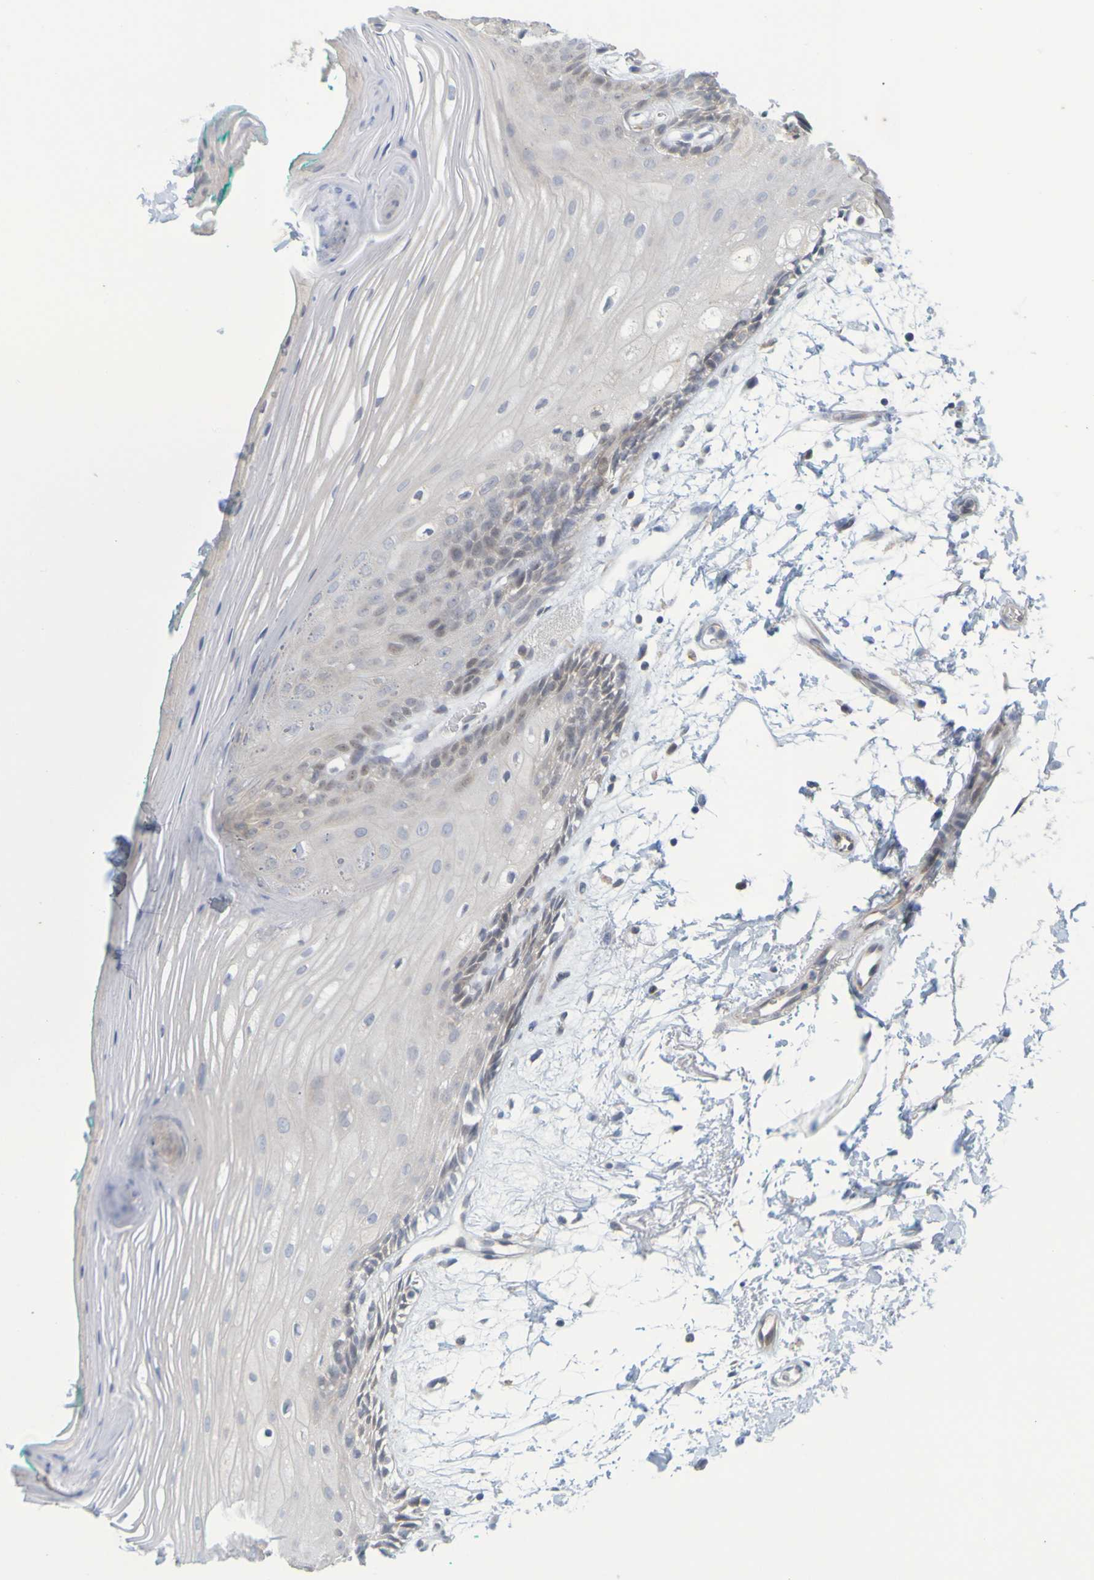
{"staining": {"intensity": "negative", "quantity": "none", "location": "none"}, "tissue": "oral mucosa", "cell_type": "Squamous epithelial cells", "image_type": "normal", "snomed": [{"axis": "morphology", "description": "Normal tissue, NOS"}, {"axis": "topography", "description": "Skeletal muscle"}, {"axis": "topography", "description": "Oral tissue"}, {"axis": "topography", "description": "Peripheral nerve tissue"}], "caption": "This is a histopathology image of immunohistochemistry staining of unremarkable oral mucosa, which shows no expression in squamous epithelial cells. (DAB immunohistochemistry (IHC), high magnification).", "gene": "MOGS", "patient": {"sex": "female", "age": 84}}